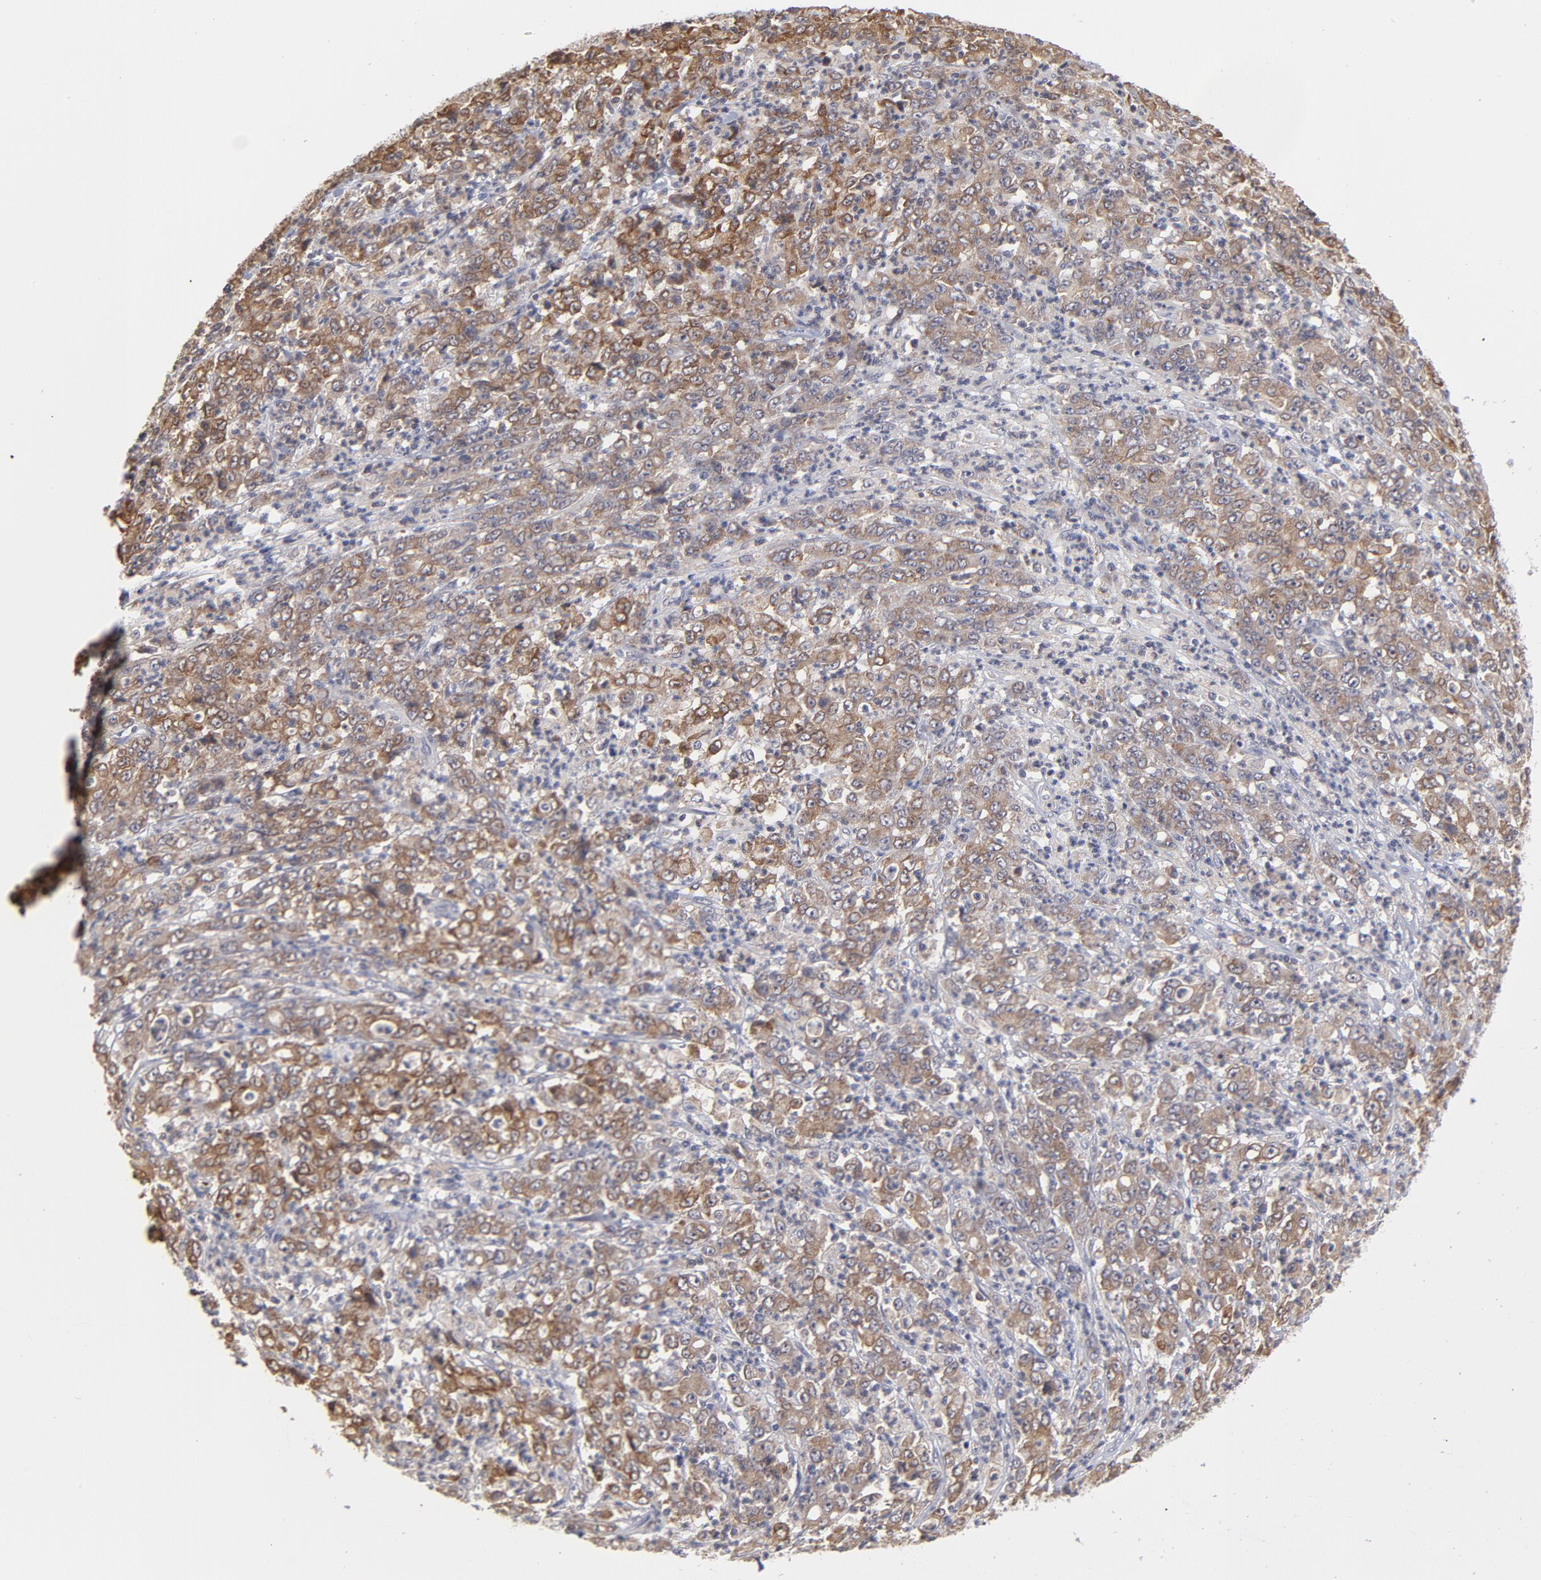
{"staining": {"intensity": "moderate", "quantity": ">75%", "location": "cytoplasmic/membranous"}, "tissue": "stomach cancer", "cell_type": "Tumor cells", "image_type": "cancer", "snomed": [{"axis": "morphology", "description": "Adenocarcinoma, NOS"}, {"axis": "topography", "description": "Stomach, lower"}], "caption": "This is a photomicrograph of immunohistochemistry (IHC) staining of adenocarcinoma (stomach), which shows moderate staining in the cytoplasmic/membranous of tumor cells.", "gene": "OAS1", "patient": {"sex": "female", "age": 71}}